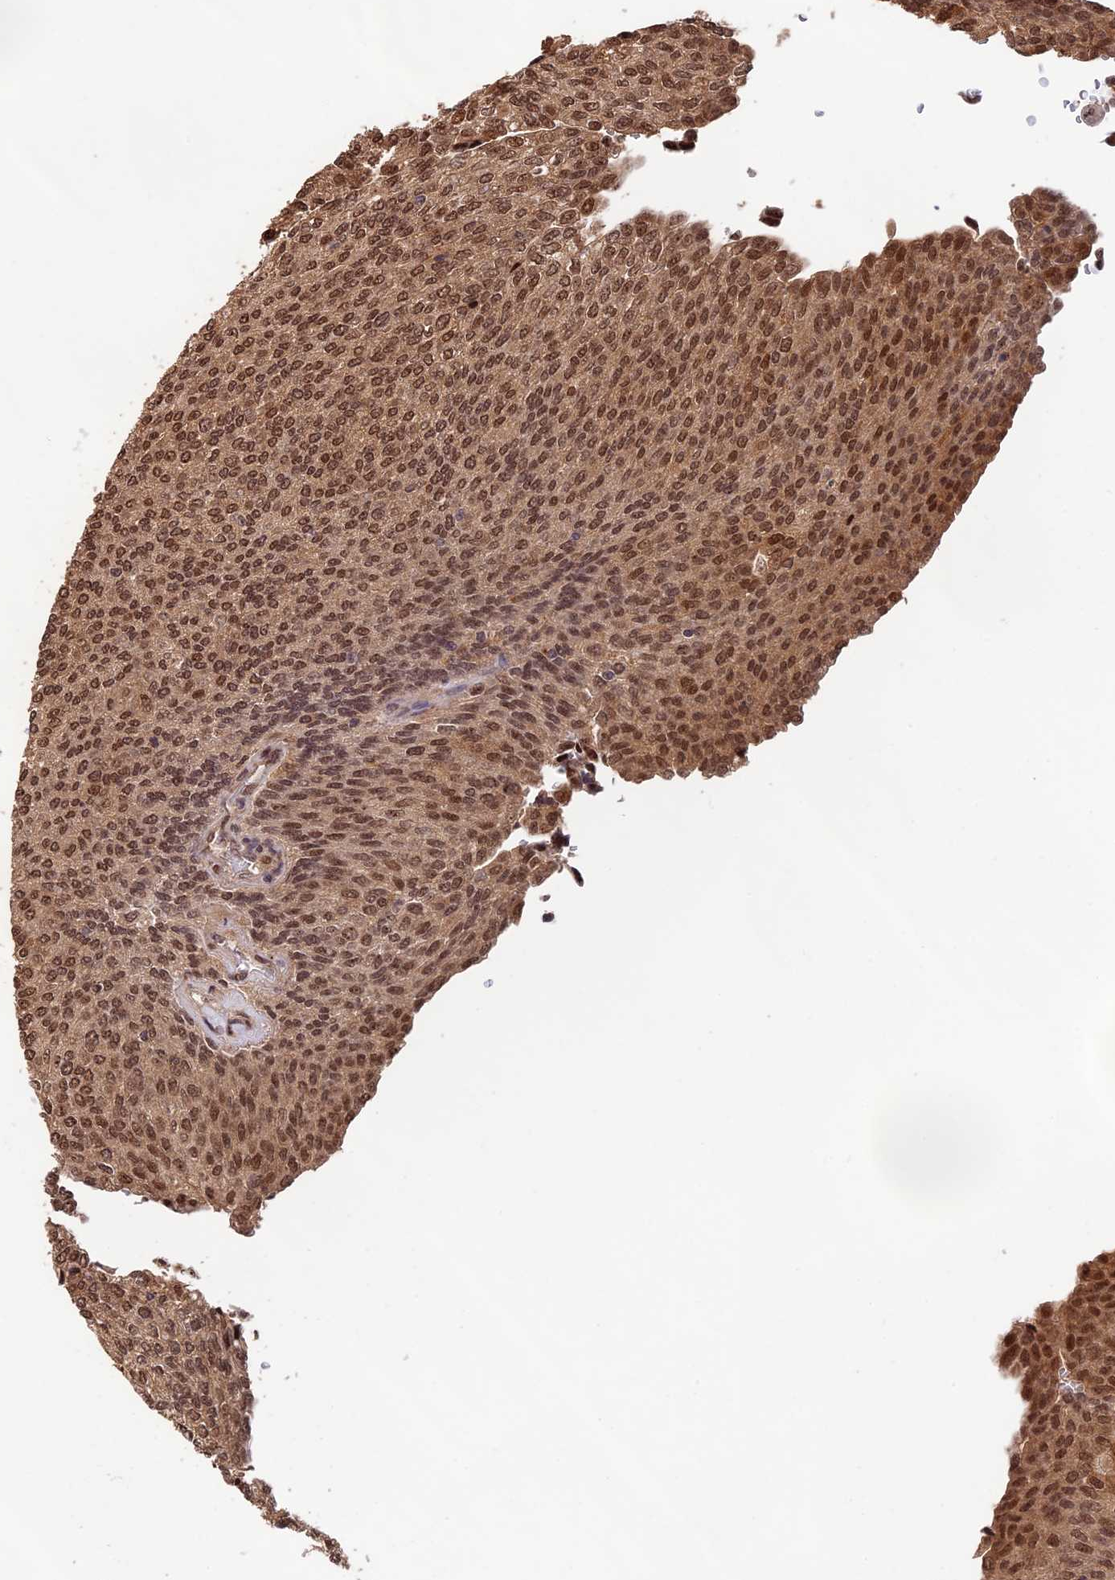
{"staining": {"intensity": "moderate", "quantity": ">75%", "location": "cytoplasmic/membranous,nuclear"}, "tissue": "urothelial cancer", "cell_type": "Tumor cells", "image_type": "cancer", "snomed": [{"axis": "morphology", "description": "Urothelial carcinoma, Low grade"}, {"axis": "topography", "description": "Urinary bladder"}], "caption": "The histopathology image demonstrates staining of low-grade urothelial carcinoma, revealing moderate cytoplasmic/membranous and nuclear protein positivity (brown color) within tumor cells.", "gene": "OSBPL1A", "patient": {"sex": "female", "age": 79}}